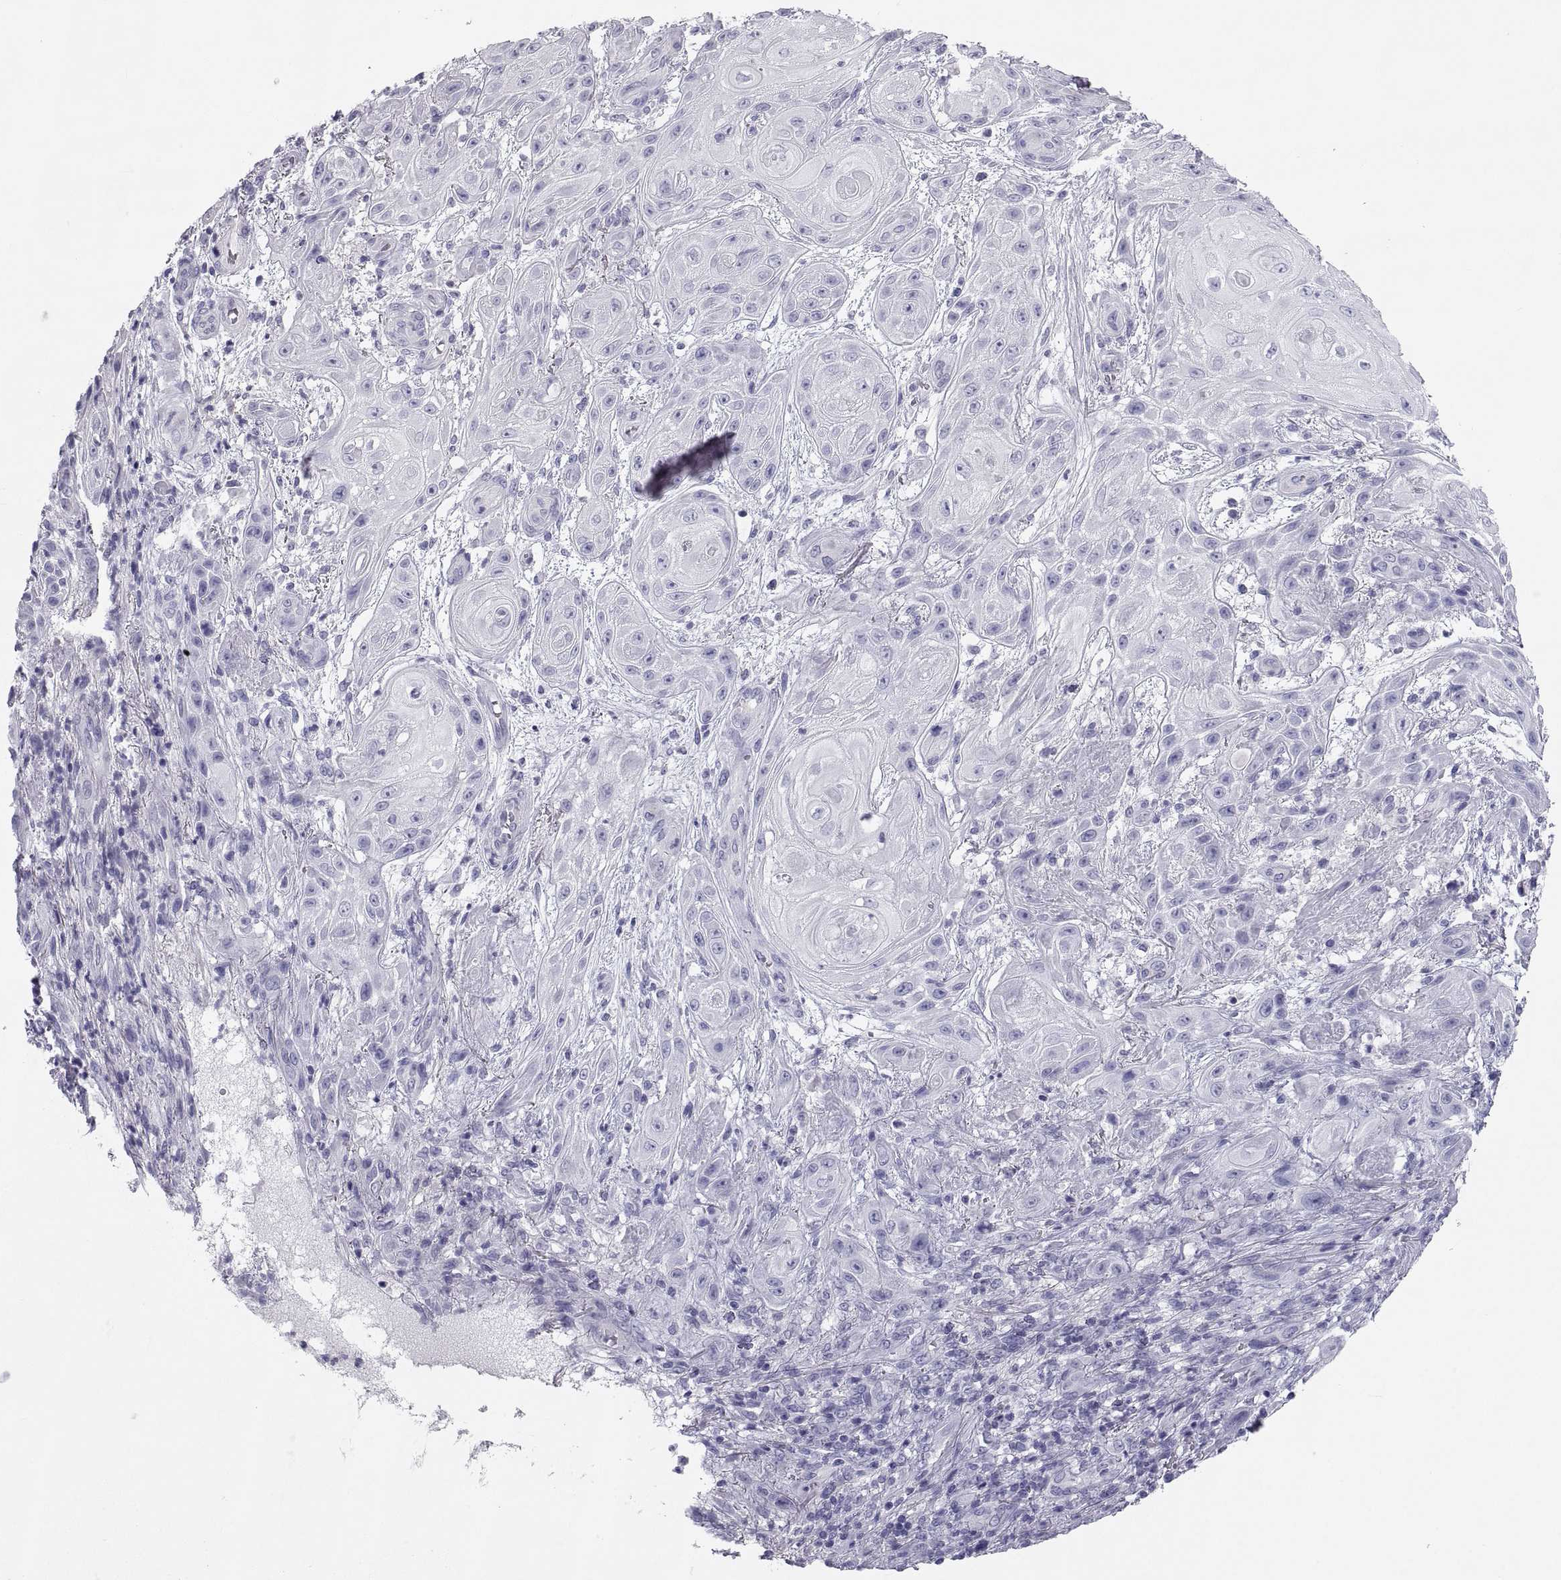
{"staining": {"intensity": "negative", "quantity": "none", "location": "none"}, "tissue": "skin cancer", "cell_type": "Tumor cells", "image_type": "cancer", "snomed": [{"axis": "morphology", "description": "Squamous cell carcinoma, NOS"}, {"axis": "topography", "description": "Skin"}], "caption": "Histopathology image shows no significant protein expression in tumor cells of squamous cell carcinoma (skin).", "gene": "PCSK1N", "patient": {"sex": "male", "age": 62}}